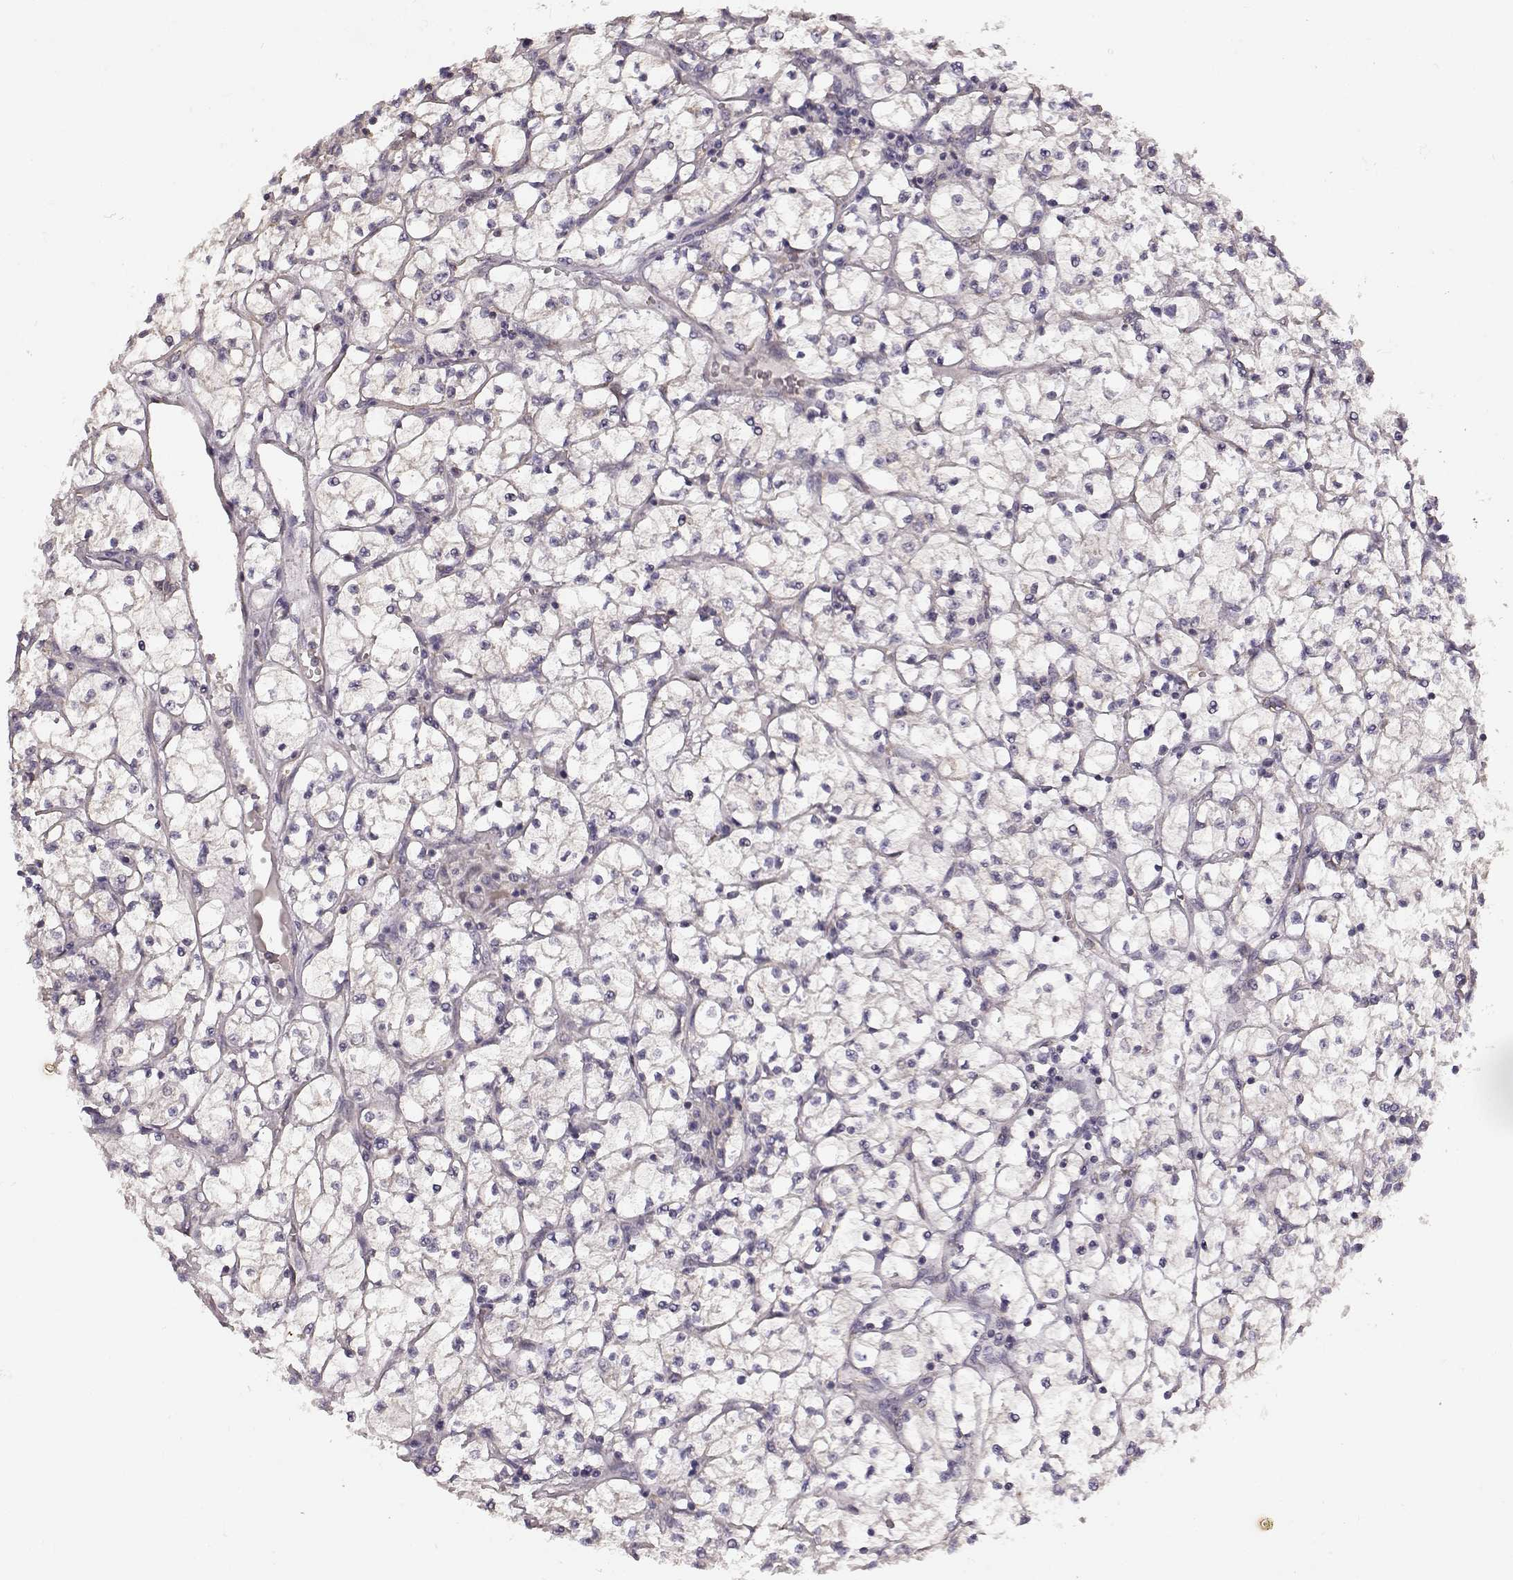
{"staining": {"intensity": "negative", "quantity": "none", "location": "none"}, "tissue": "renal cancer", "cell_type": "Tumor cells", "image_type": "cancer", "snomed": [{"axis": "morphology", "description": "Adenocarcinoma, NOS"}, {"axis": "topography", "description": "Kidney"}], "caption": "Immunohistochemistry (IHC) of adenocarcinoma (renal) shows no expression in tumor cells.", "gene": "ERBB3", "patient": {"sex": "female", "age": 64}}